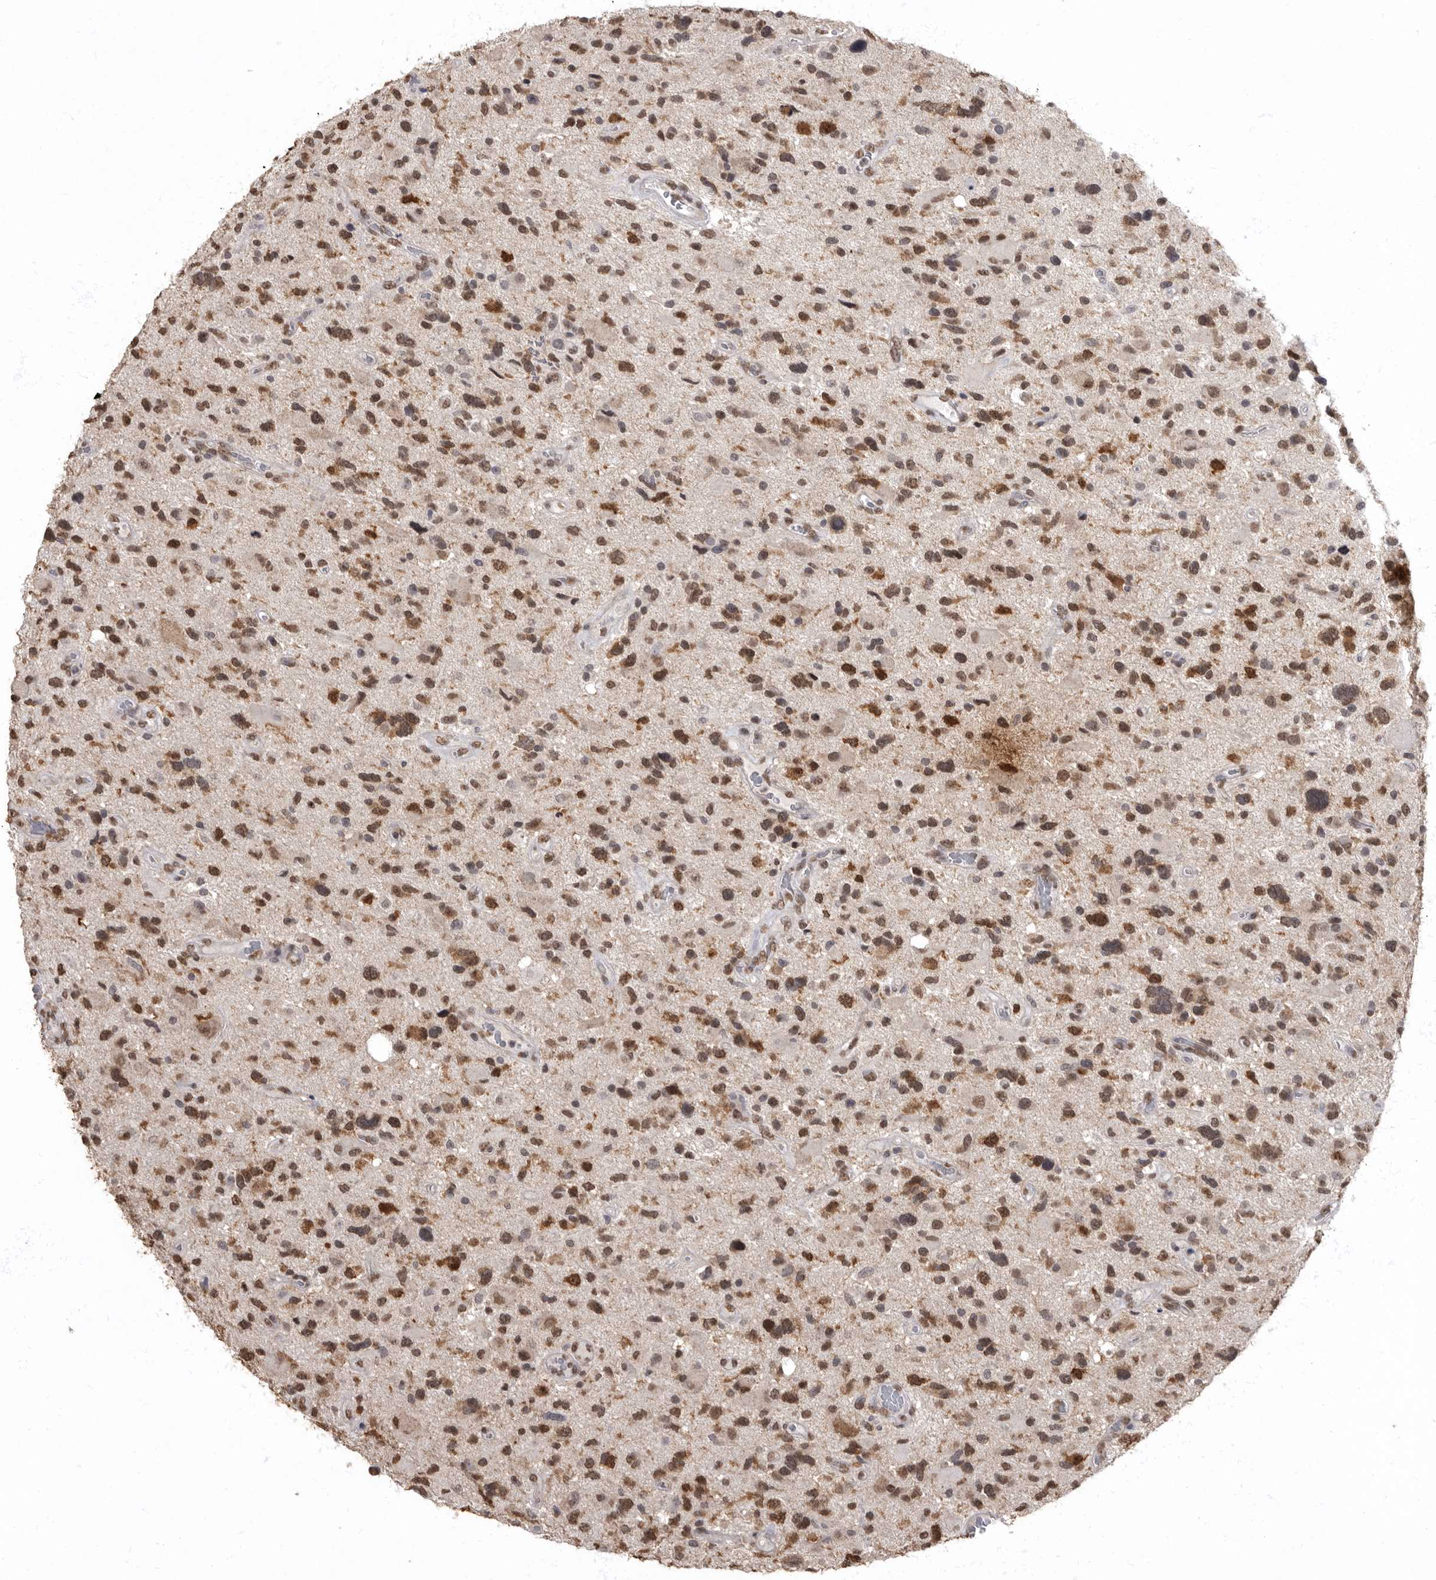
{"staining": {"intensity": "moderate", "quantity": ">75%", "location": "cytoplasmic/membranous,nuclear"}, "tissue": "glioma", "cell_type": "Tumor cells", "image_type": "cancer", "snomed": [{"axis": "morphology", "description": "Glioma, malignant, High grade"}, {"axis": "topography", "description": "Brain"}], "caption": "Human glioma stained with a protein marker shows moderate staining in tumor cells.", "gene": "NBL1", "patient": {"sex": "male", "age": 33}}